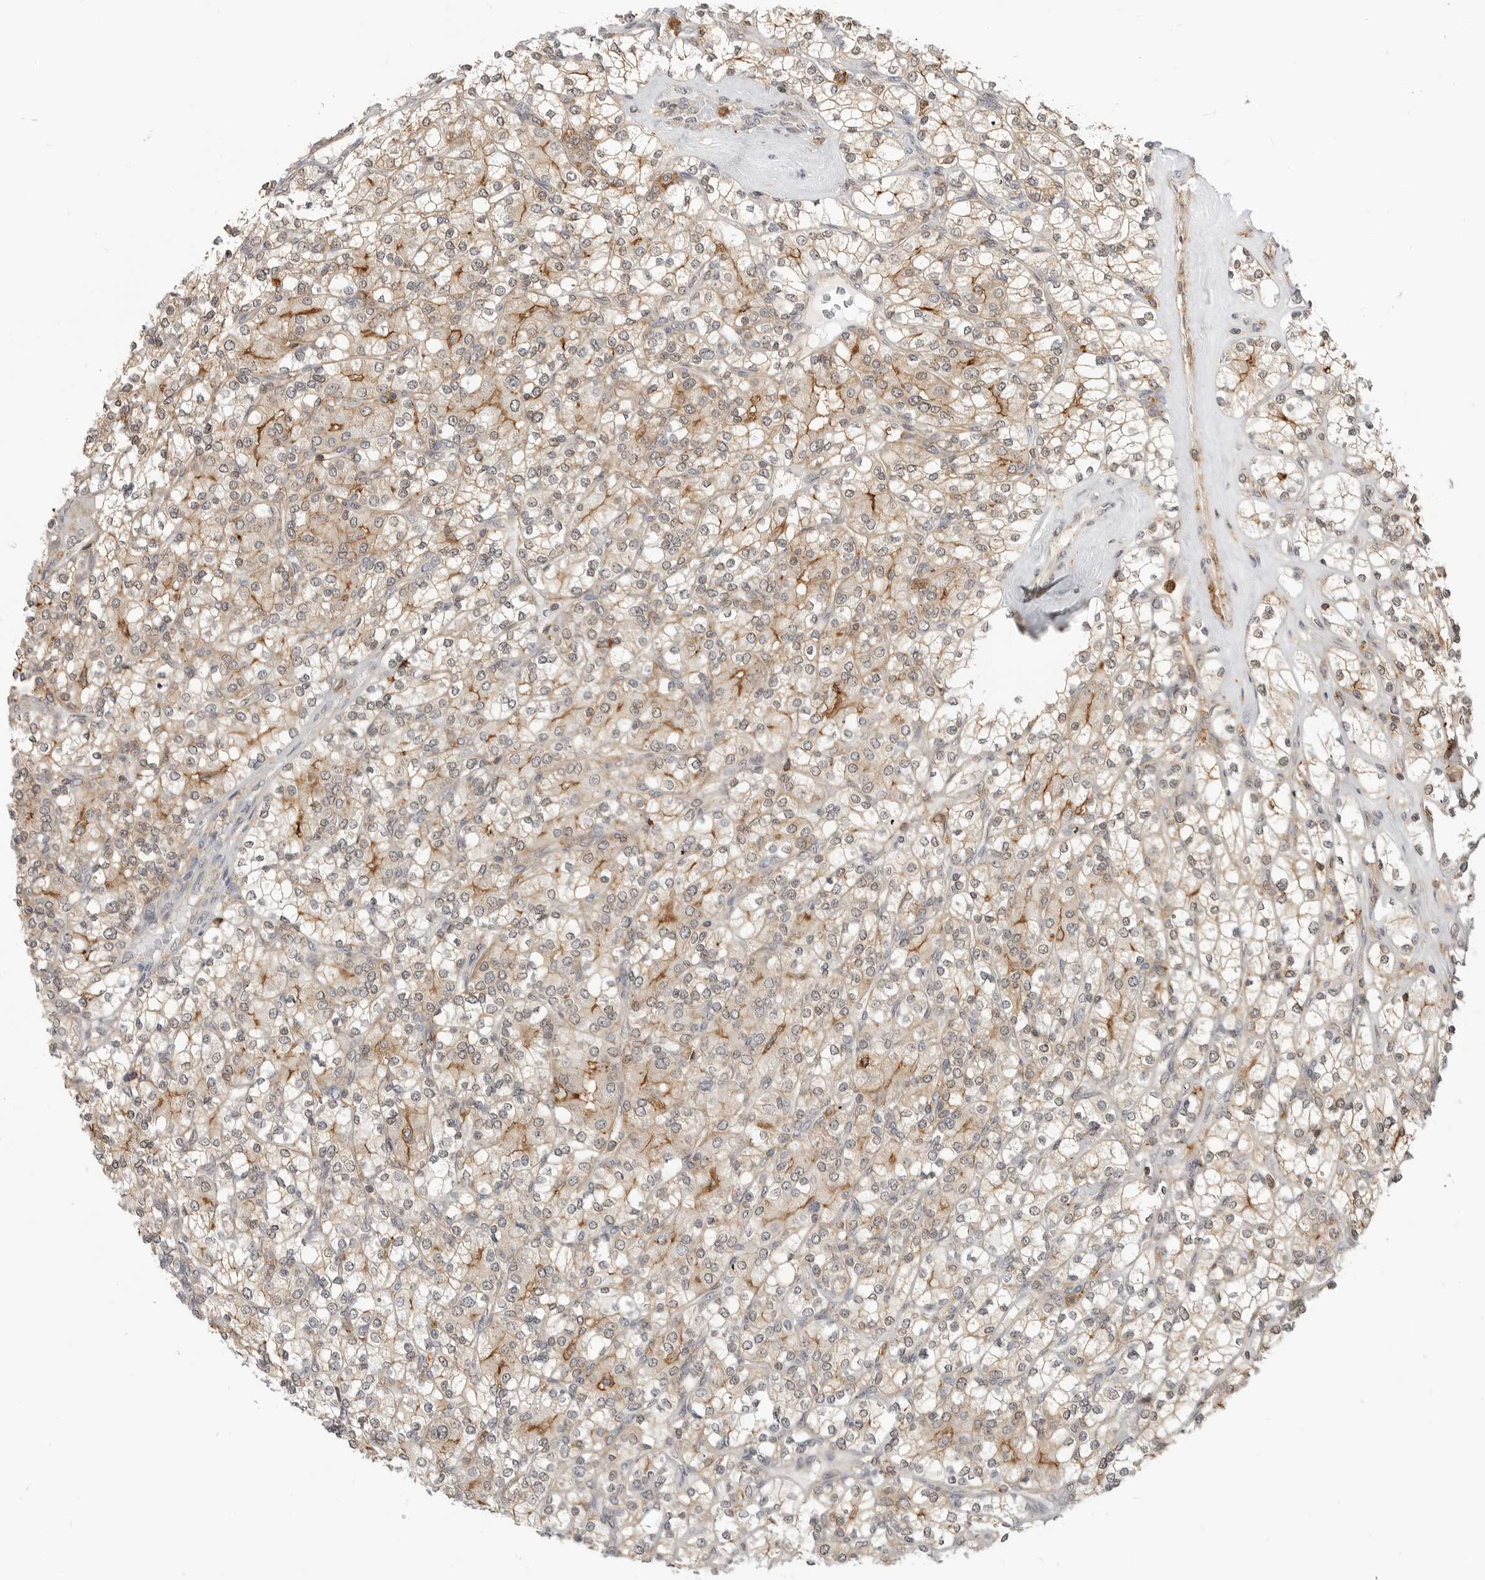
{"staining": {"intensity": "moderate", "quantity": "25%-75%", "location": "cytoplasmic/membranous"}, "tissue": "renal cancer", "cell_type": "Tumor cells", "image_type": "cancer", "snomed": [{"axis": "morphology", "description": "Adenocarcinoma, NOS"}, {"axis": "topography", "description": "Kidney"}], "caption": "Adenocarcinoma (renal) stained with DAB (3,3'-diaminobenzidine) immunohistochemistry (IHC) displays medium levels of moderate cytoplasmic/membranous staining in approximately 25%-75% of tumor cells. The staining was performed using DAB (3,3'-diaminobenzidine) to visualize the protein expression in brown, while the nuclei were stained in blue with hematoxylin (Magnification: 20x).", "gene": "ANXA11", "patient": {"sex": "male", "age": 77}}